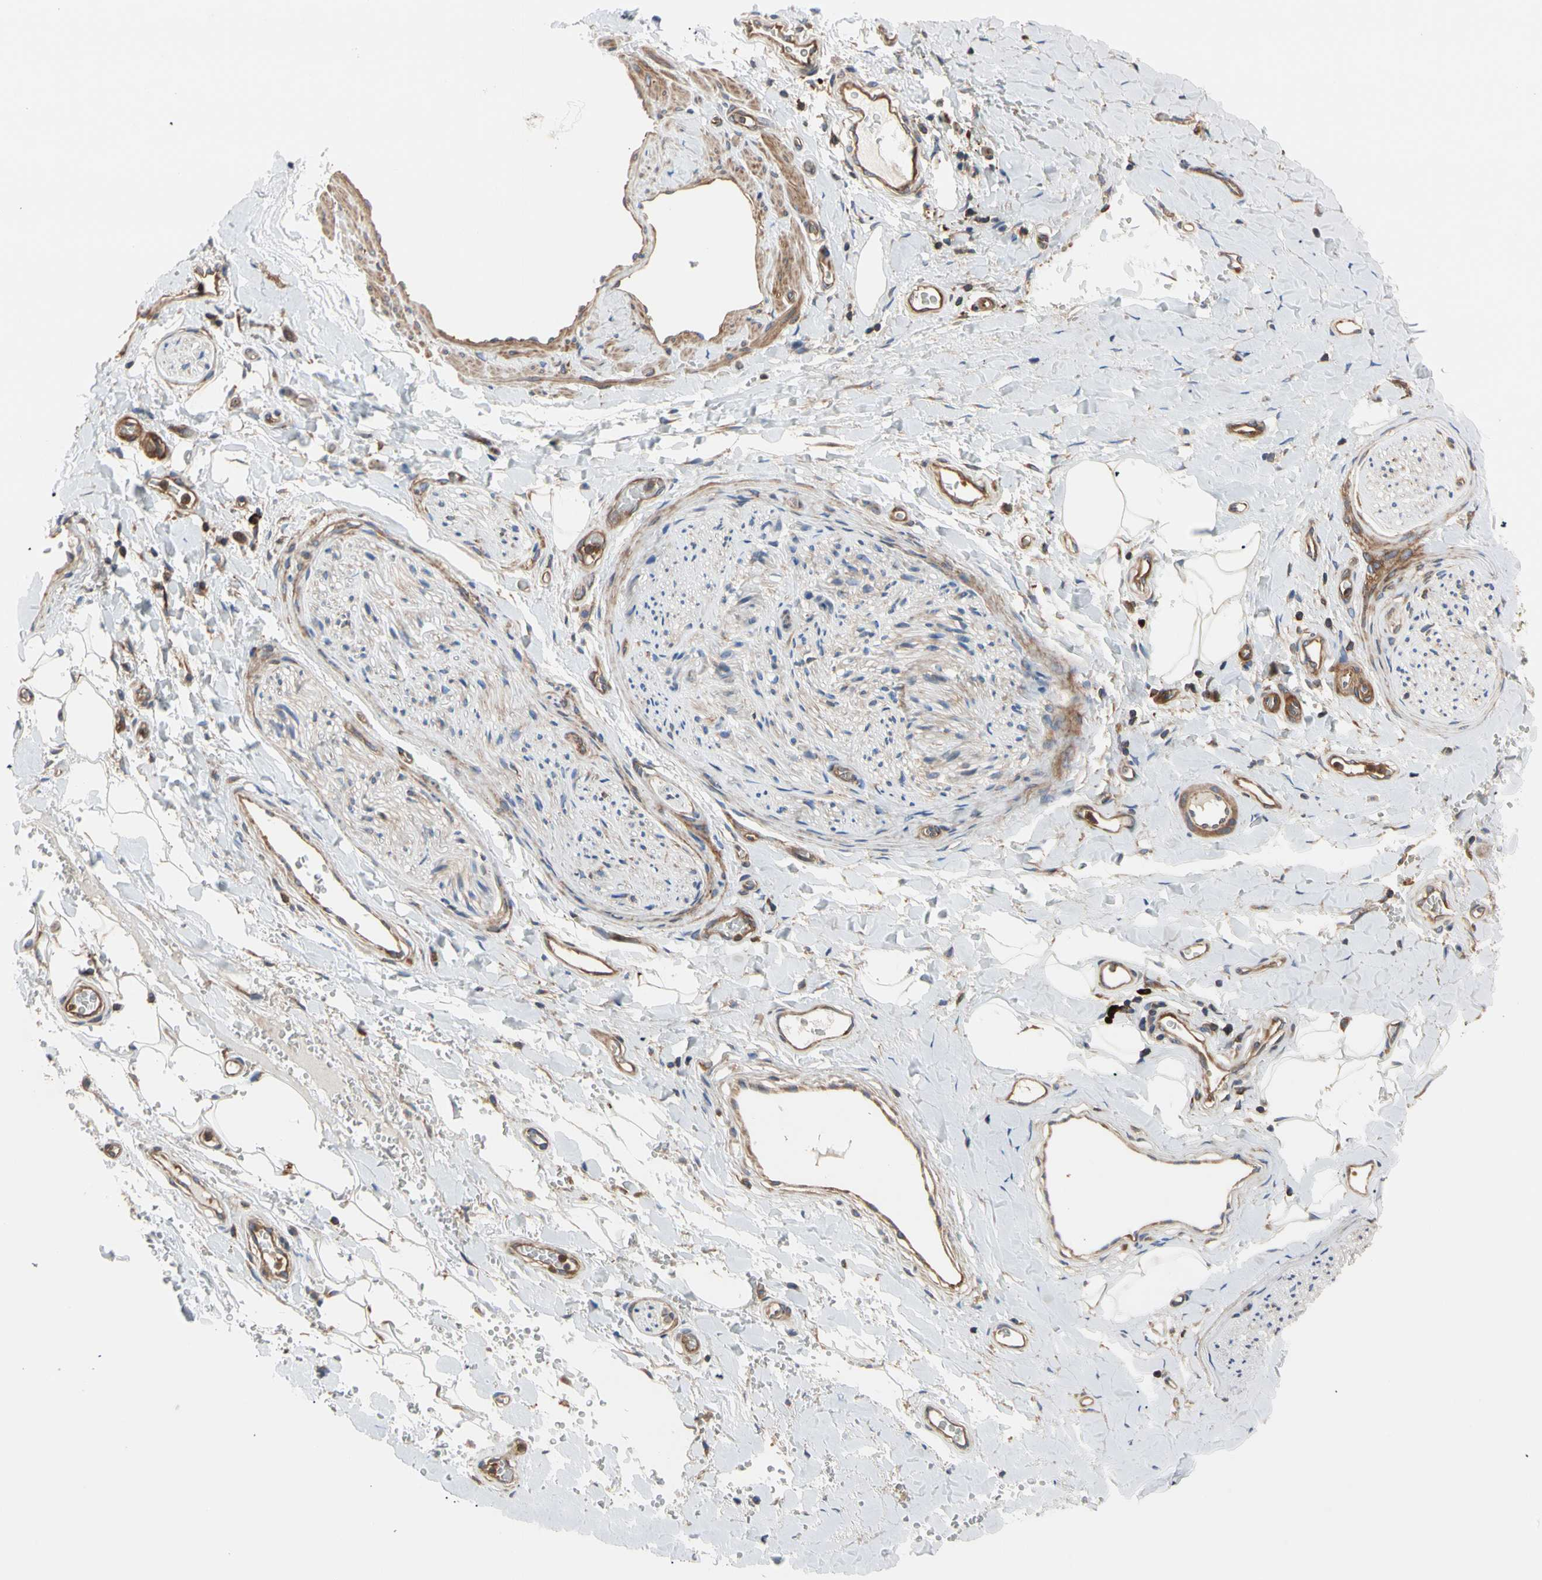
{"staining": {"intensity": "moderate", "quantity": "25%-75%", "location": "cytoplasmic/membranous"}, "tissue": "adipose tissue", "cell_type": "Adipocytes", "image_type": "normal", "snomed": [{"axis": "morphology", "description": "Normal tissue, NOS"}, {"axis": "morphology", "description": "Carcinoma, NOS"}, {"axis": "topography", "description": "Pancreas"}, {"axis": "topography", "description": "Peripheral nerve tissue"}], "caption": "Unremarkable adipose tissue exhibits moderate cytoplasmic/membranous positivity in approximately 25%-75% of adipocytes The protein is stained brown, and the nuclei are stained in blue (DAB IHC with brightfield microscopy, high magnification)..", "gene": "ROCK1", "patient": {"sex": "female", "age": 29}}